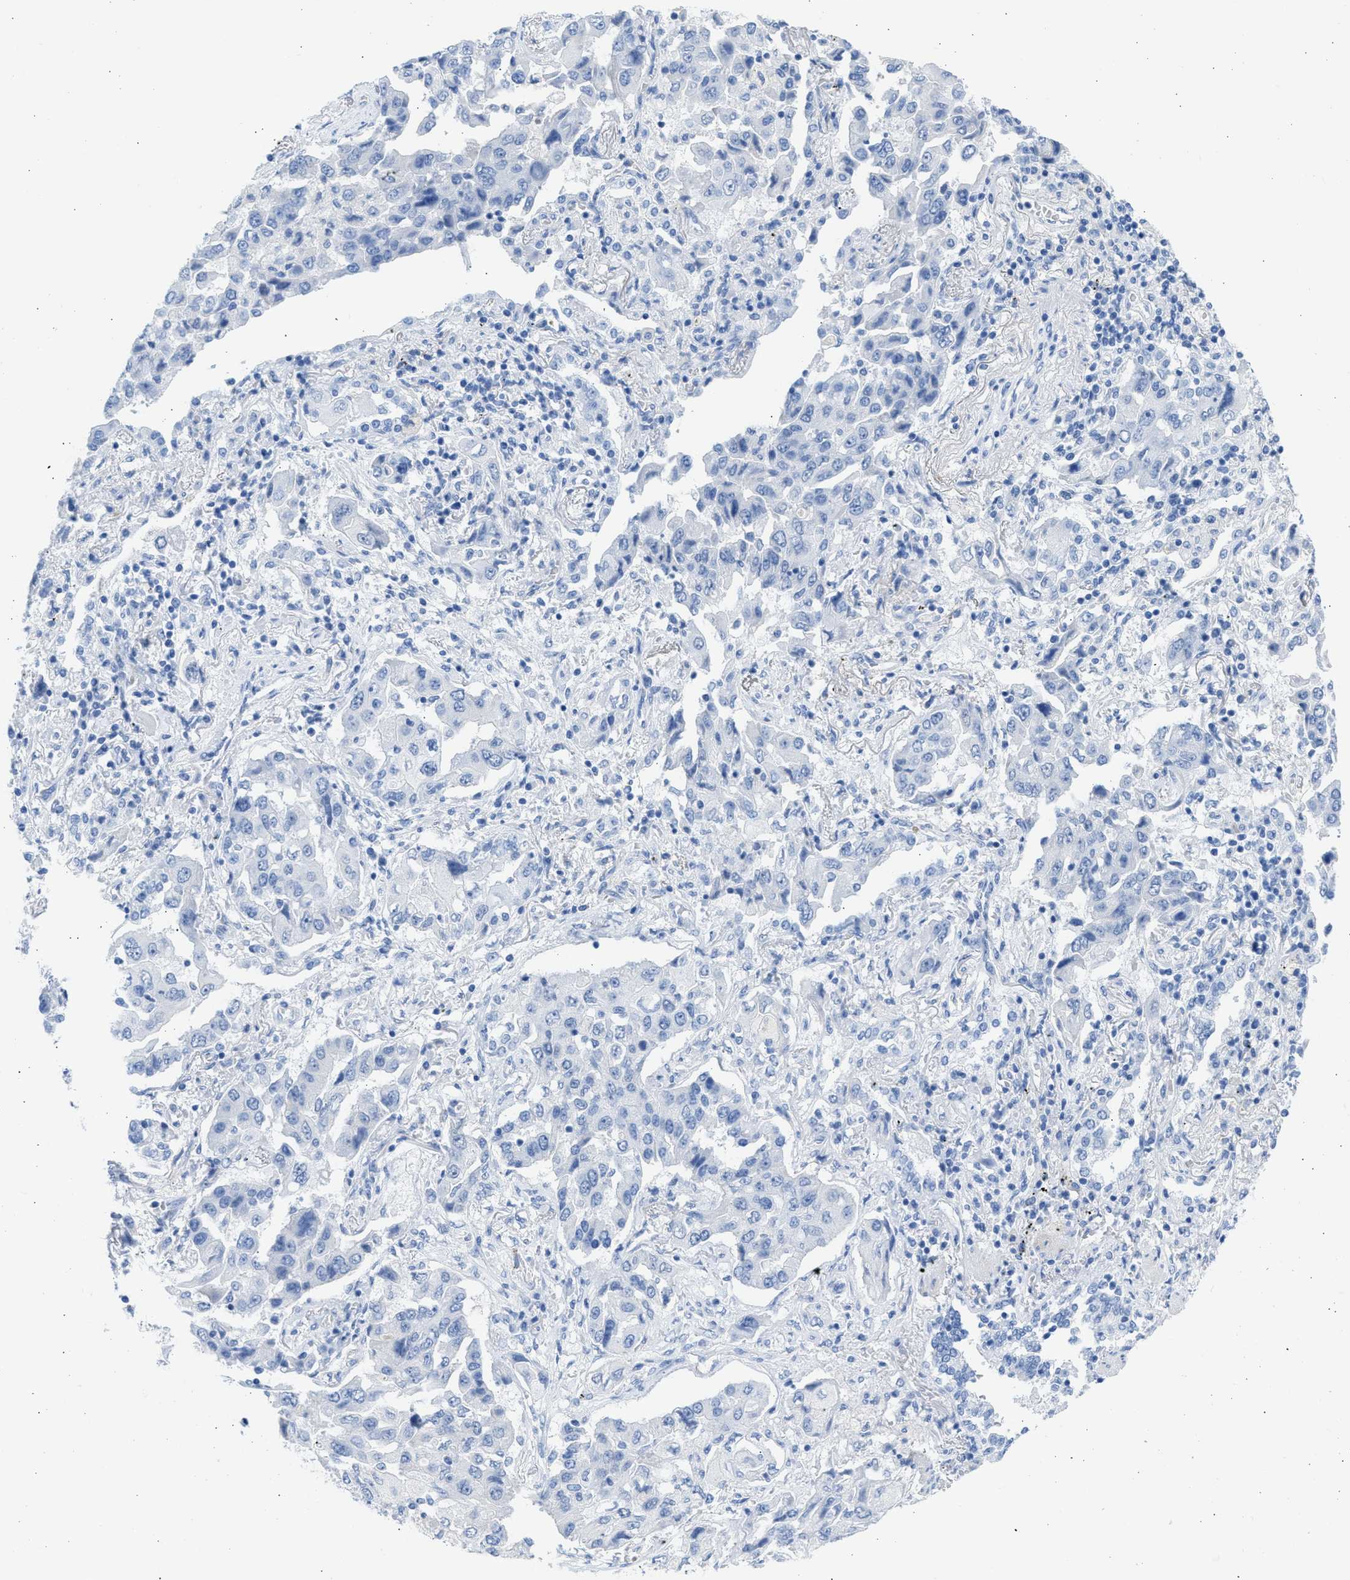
{"staining": {"intensity": "negative", "quantity": "none", "location": "none"}, "tissue": "lung cancer", "cell_type": "Tumor cells", "image_type": "cancer", "snomed": [{"axis": "morphology", "description": "Adenocarcinoma, NOS"}, {"axis": "topography", "description": "Lung"}], "caption": "High power microscopy photomicrograph of an immunohistochemistry (IHC) histopathology image of adenocarcinoma (lung), revealing no significant staining in tumor cells.", "gene": "SPATA3", "patient": {"sex": "female", "age": 65}}